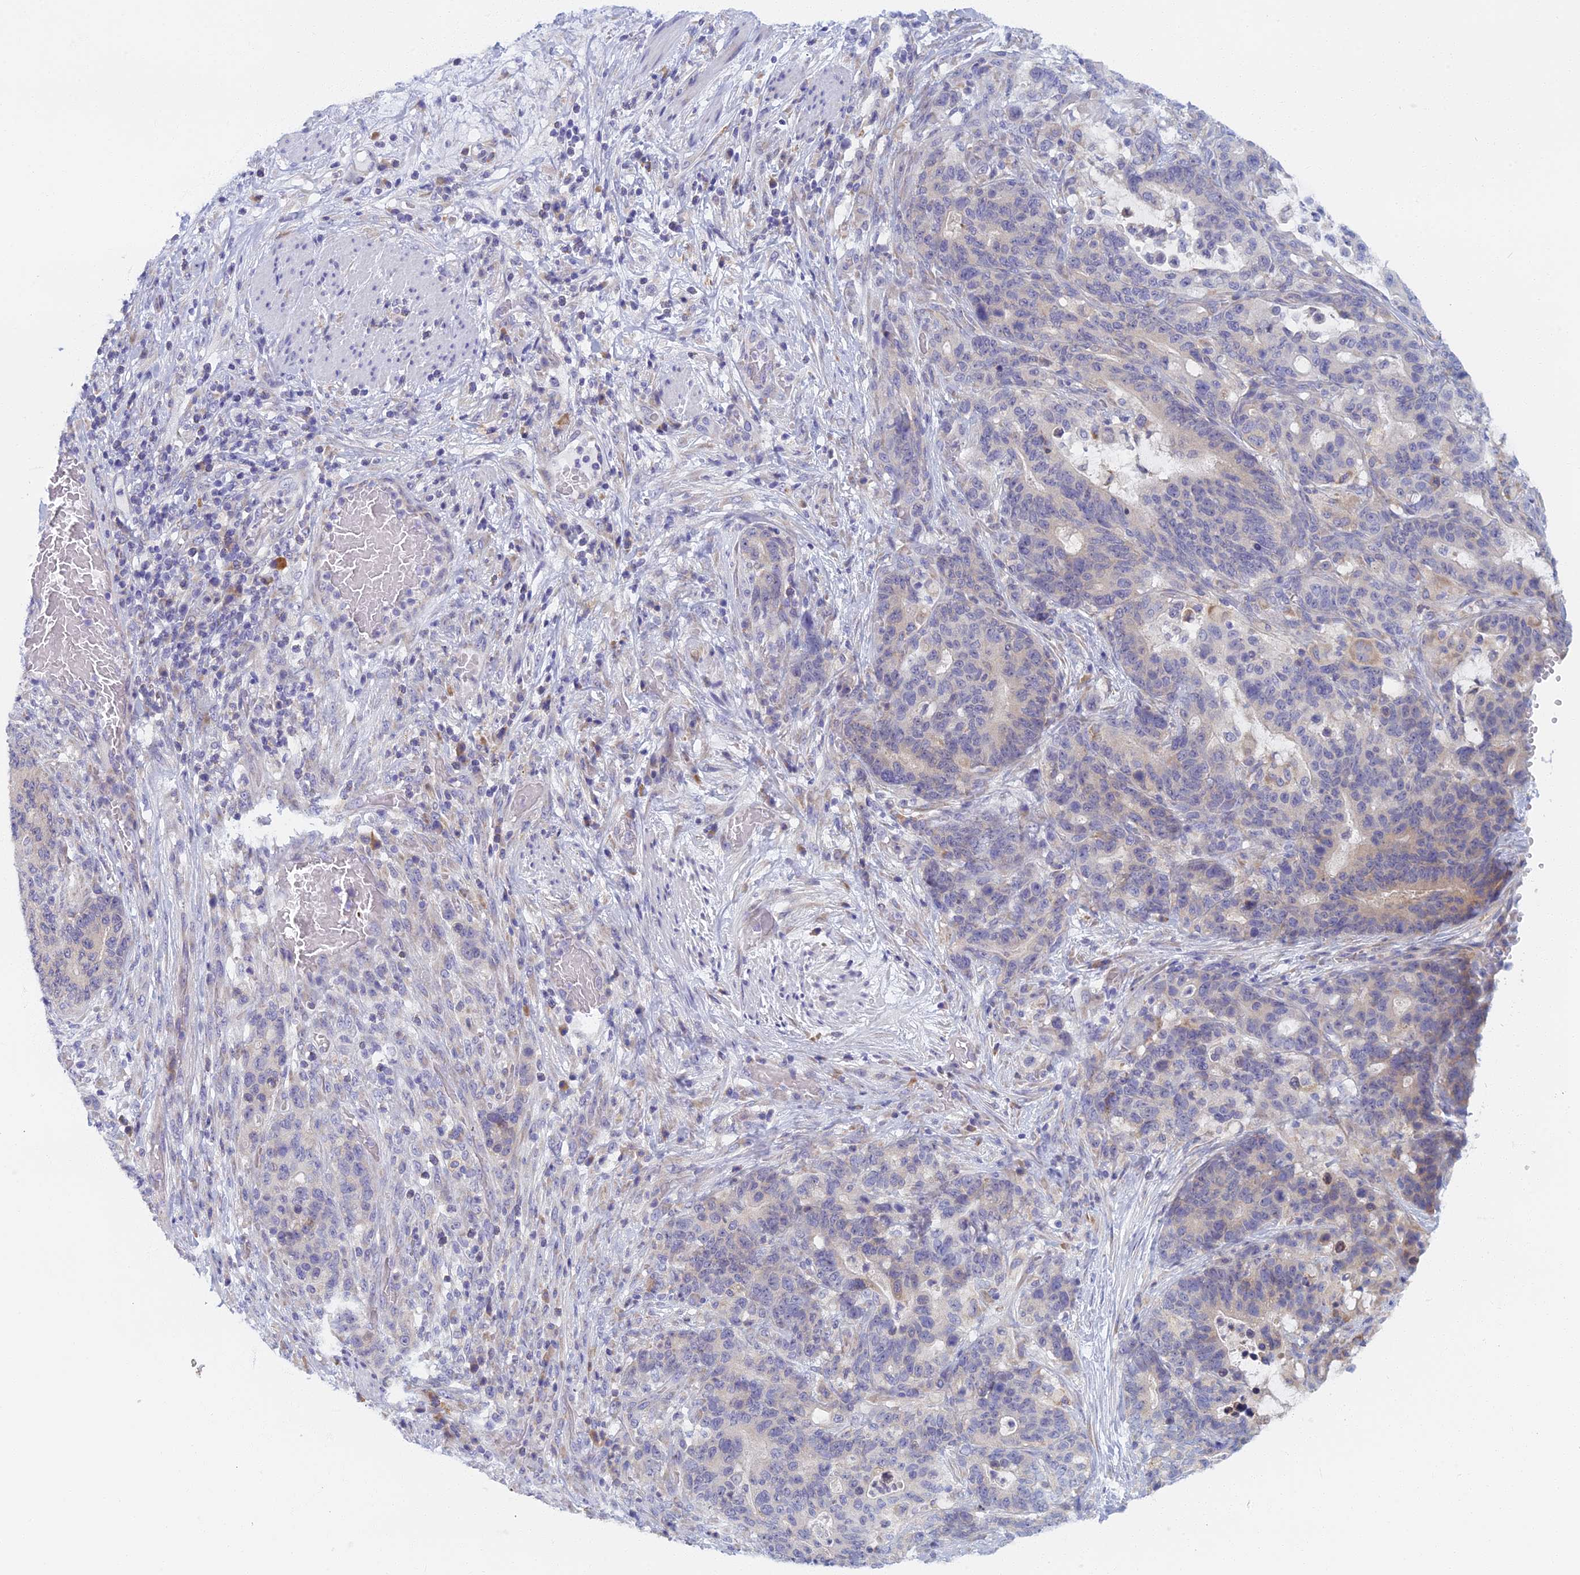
{"staining": {"intensity": "negative", "quantity": "none", "location": "none"}, "tissue": "stomach cancer", "cell_type": "Tumor cells", "image_type": "cancer", "snomed": [{"axis": "morphology", "description": "Normal tissue, NOS"}, {"axis": "morphology", "description": "Adenocarcinoma, NOS"}, {"axis": "topography", "description": "Stomach"}], "caption": "IHC micrograph of stomach cancer stained for a protein (brown), which shows no positivity in tumor cells. The staining is performed using DAB (3,3'-diaminobenzidine) brown chromogen with nuclei counter-stained in using hematoxylin.", "gene": "DDX51", "patient": {"sex": "female", "age": 64}}